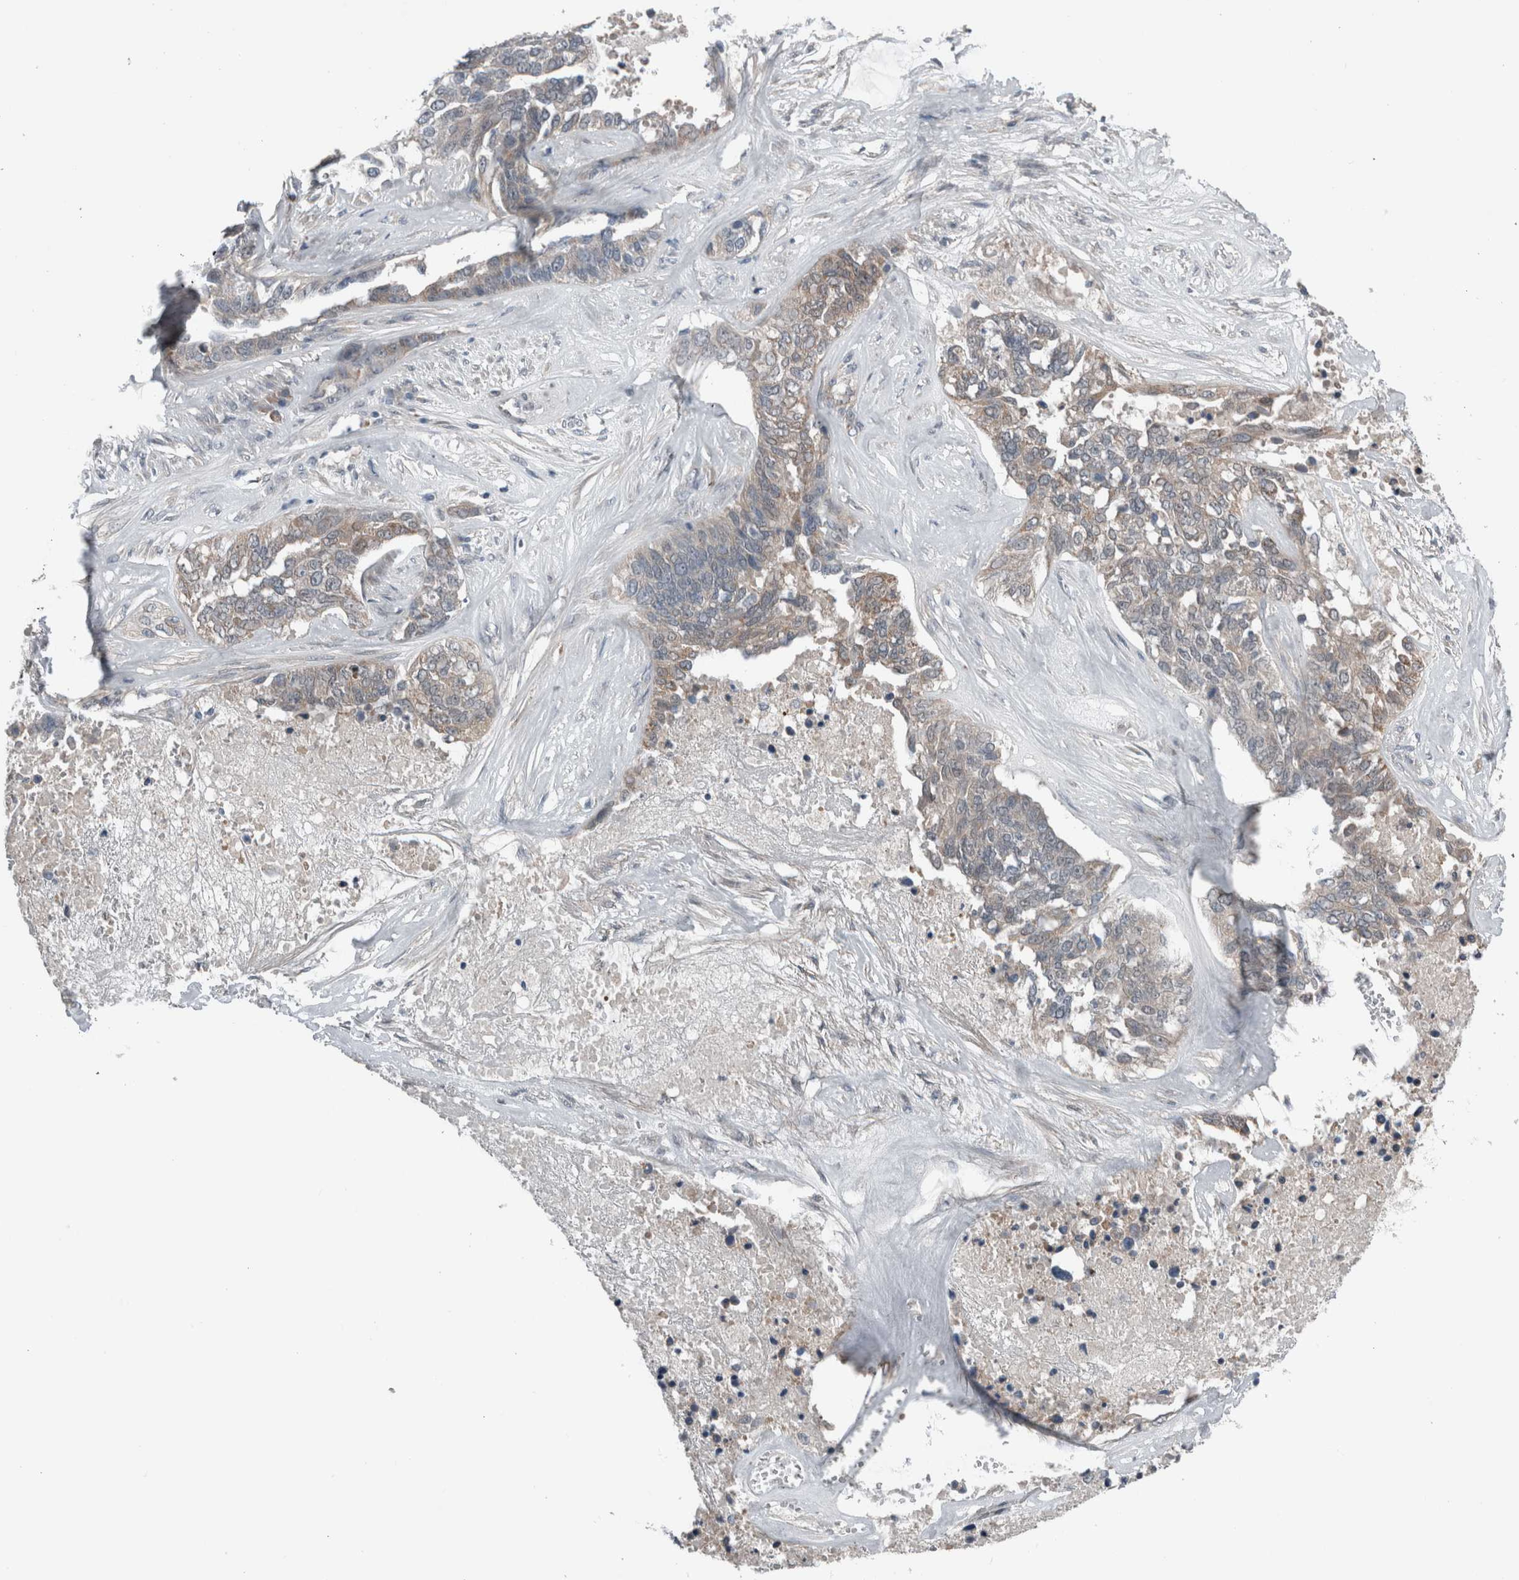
{"staining": {"intensity": "negative", "quantity": "none", "location": "none"}, "tissue": "ovarian cancer", "cell_type": "Tumor cells", "image_type": "cancer", "snomed": [{"axis": "morphology", "description": "Cystadenocarcinoma, serous, NOS"}, {"axis": "topography", "description": "Ovary"}], "caption": "The image displays no staining of tumor cells in serous cystadenocarcinoma (ovarian).", "gene": "CRNN", "patient": {"sex": "female", "age": 44}}